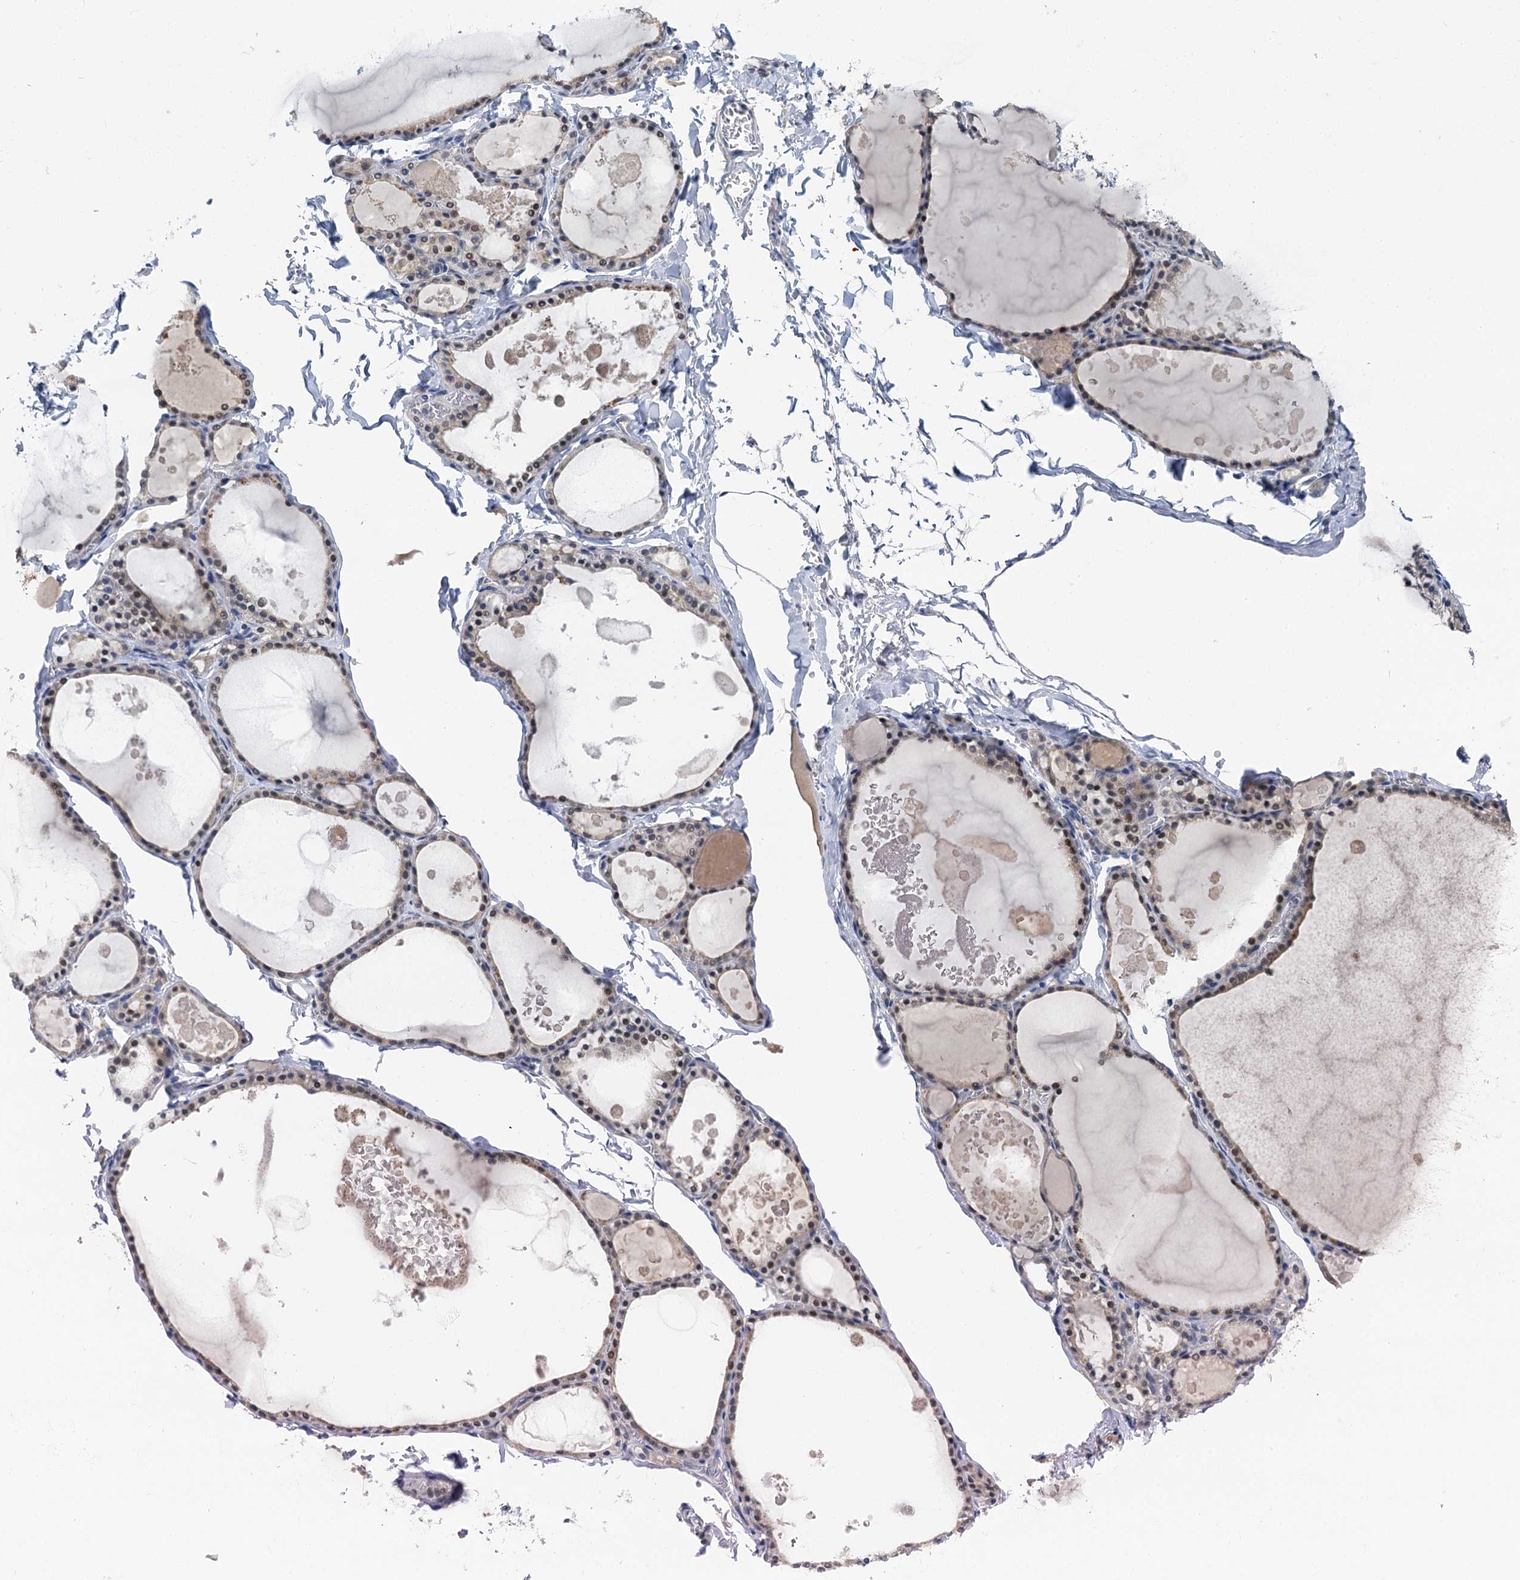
{"staining": {"intensity": "weak", "quantity": "25%-75%", "location": "nuclear"}, "tissue": "thyroid gland", "cell_type": "Glandular cells", "image_type": "normal", "snomed": [{"axis": "morphology", "description": "Normal tissue, NOS"}, {"axis": "topography", "description": "Thyroid gland"}], "caption": "Glandular cells display low levels of weak nuclear positivity in about 25%-75% of cells in unremarkable human thyroid gland.", "gene": "SPINK9", "patient": {"sex": "male", "age": 56}}